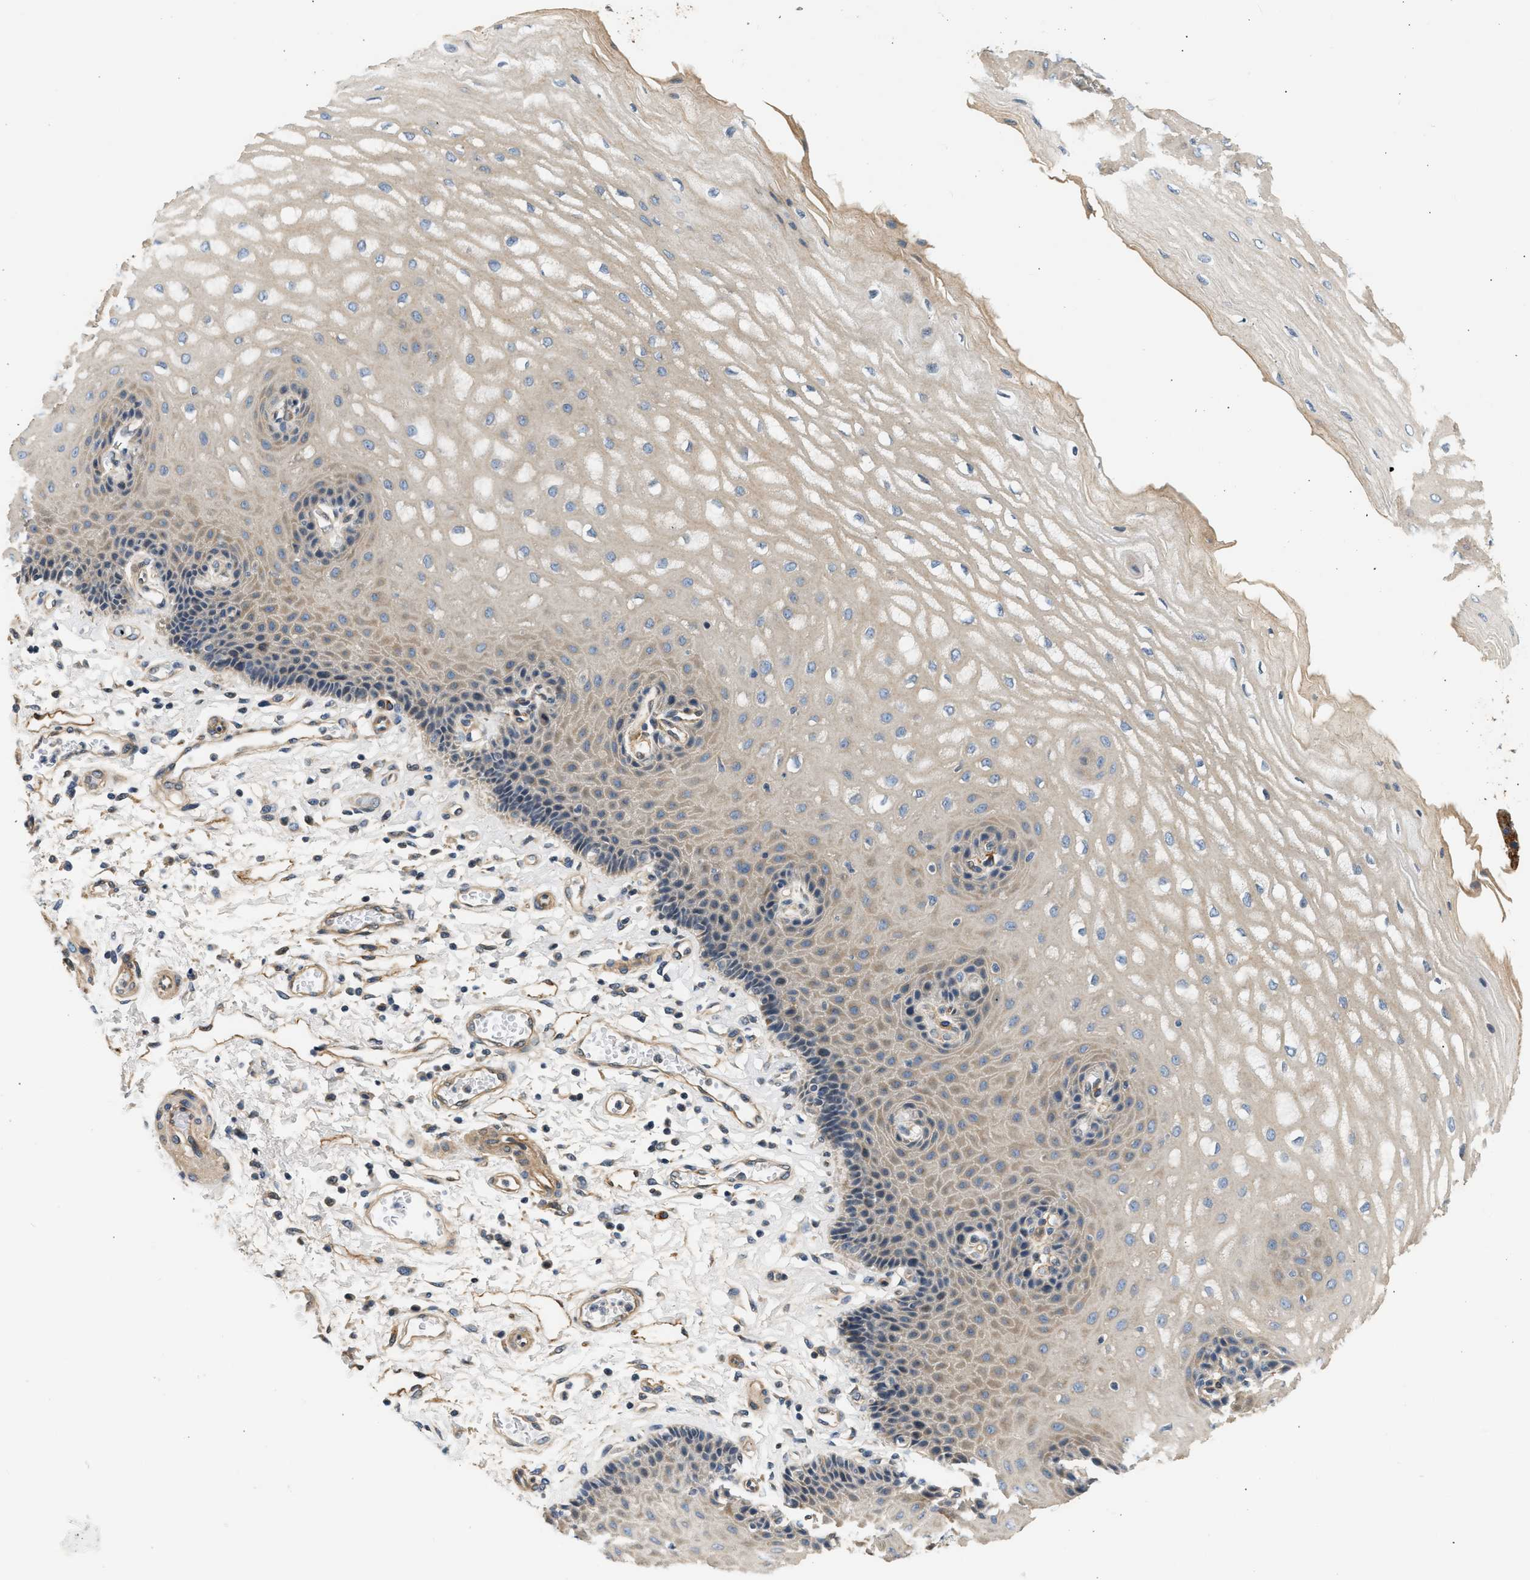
{"staining": {"intensity": "weak", "quantity": "25%-75%", "location": "cytoplasmic/membranous"}, "tissue": "esophagus", "cell_type": "Squamous epithelial cells", "image_type": "normal", "snomed": [{"axis": "morphology", "description": "Normal tissue, NOS"}, {"axis": "topography", "description": "Esophagus"}], "caption": "This image exhibits immunohistochemistry (IHC) staining of unremarkable human esophagus, with low weak cytoplasmic/membranous positivity in approximately 25%-75% of squamous epithelial cells.", "gene": "WDR31", "patient": {"sex": "male", "age": 54}}